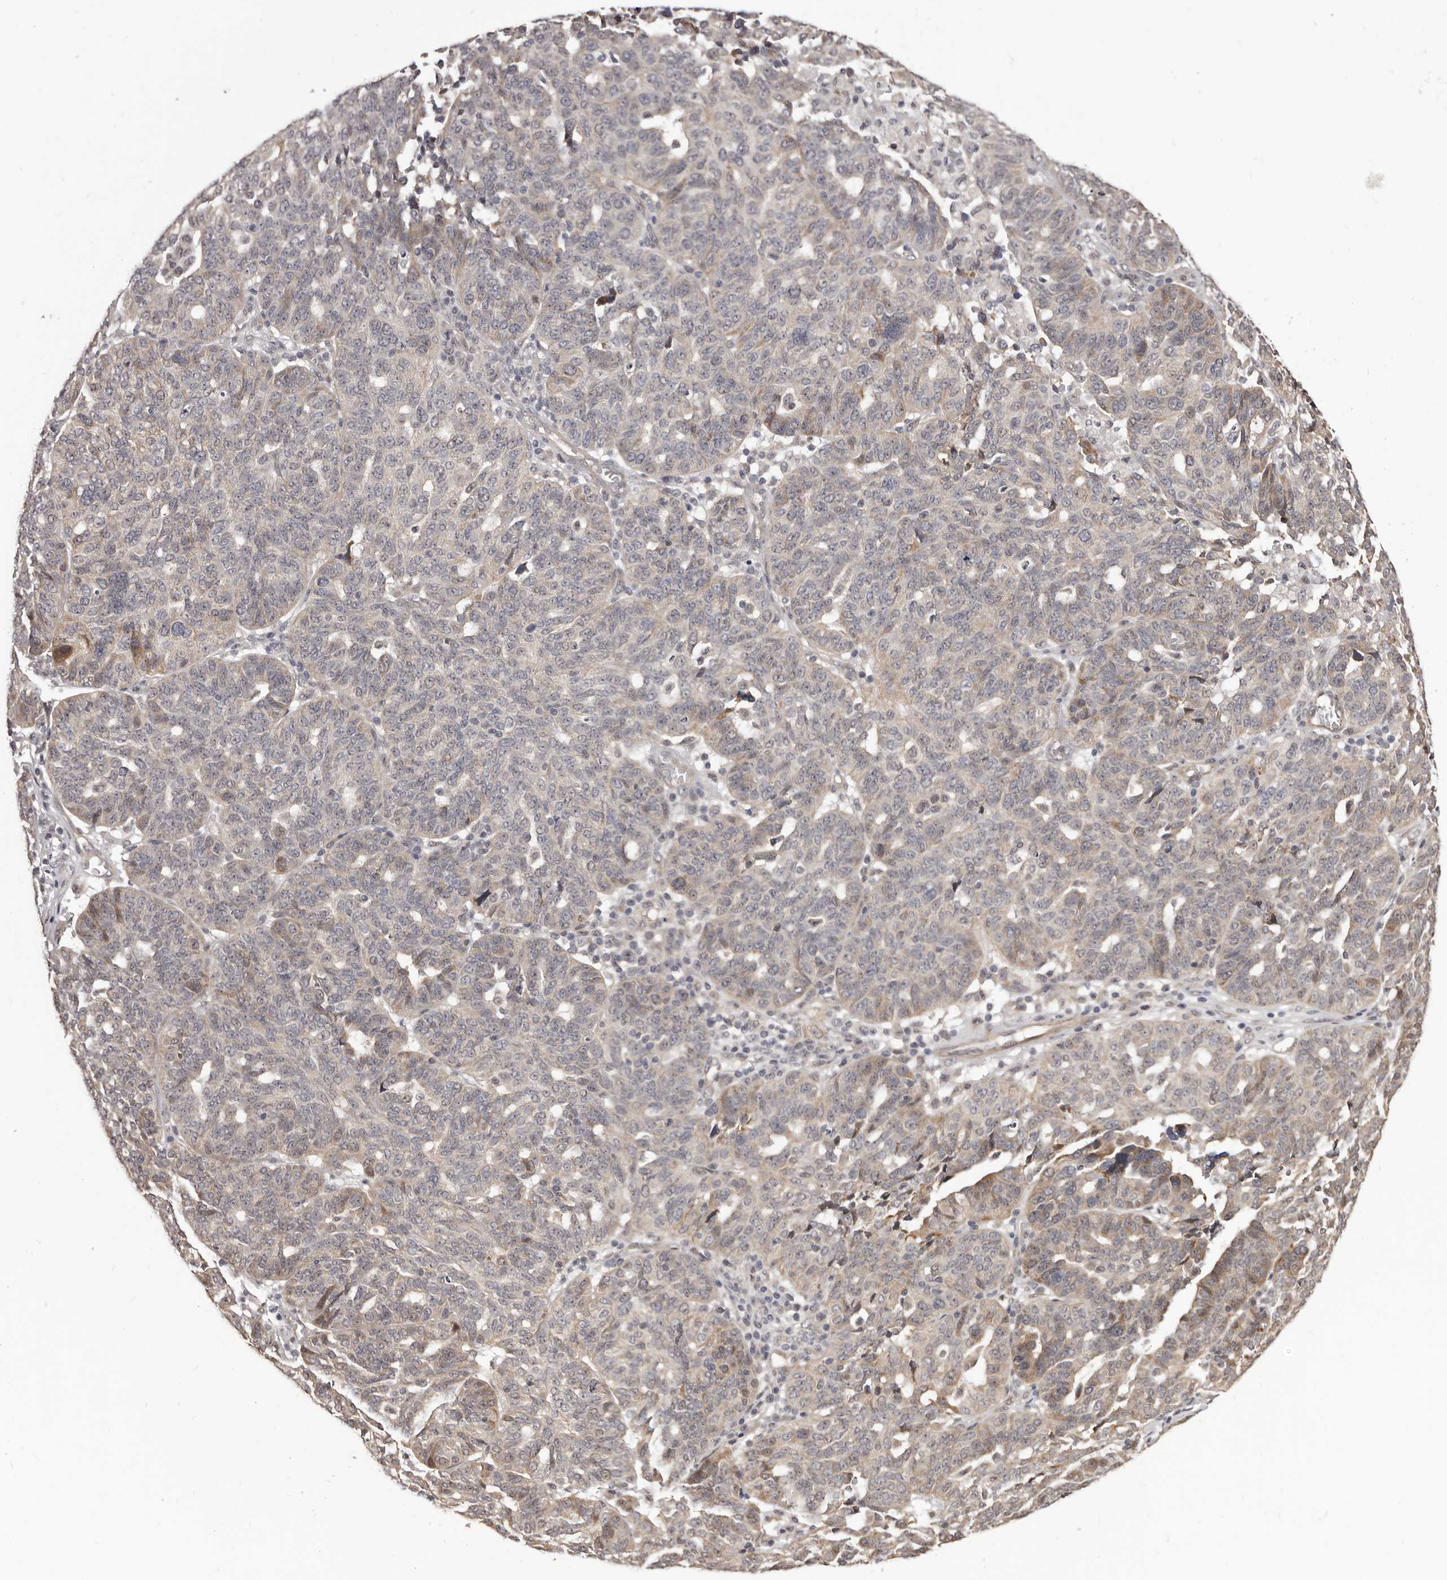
{"staining": {"intensity": "weak", "quantity": "<25%", "location": "cytoplasmic/membranous"}, "tissue": "ovarian cancer", "cell_type": "Tumor cells", "image_type": "cancer", "snomed": [{"axis": "morphology", "description": "Cystadenocarcinoma, serous, NOS"}, {"axis": "topography", "description": "Ovary"}], "caption": "Tumor cells are negative for brown protein staining in ovarian cancer (serous cystadenocarcinoma).", "gene": "NOL12", "patient": {"sex": "female", "age": 59}}